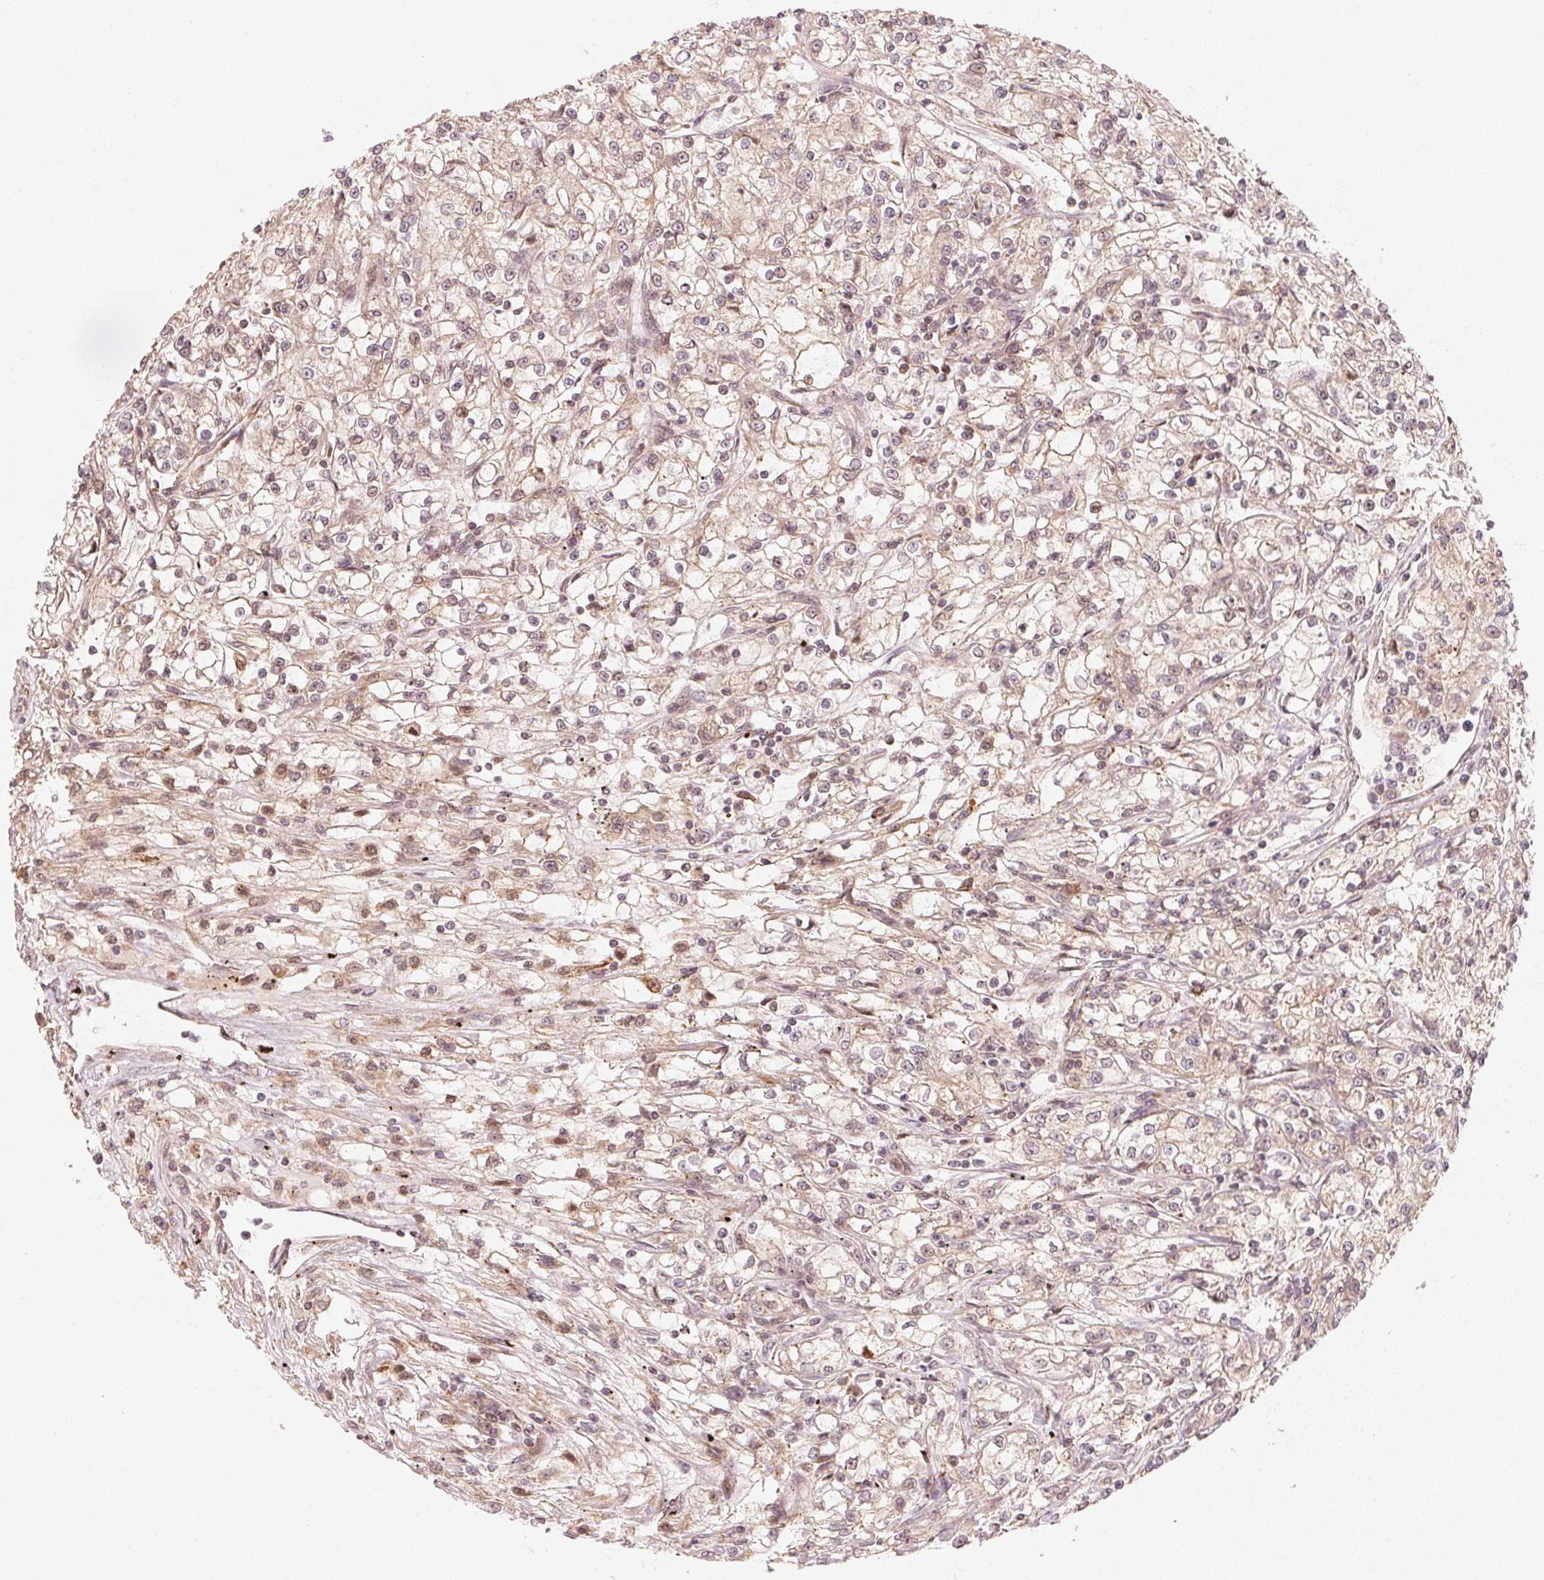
{"staining": {"intensity": "weak", "quantity": "<25%", "location": "cytoplasmic/membranous"}, "tissue": "renal cancer", "cell_type": "Tumor cells", "image_type": "cancer", "snomed": [{"axis": "morphology", "description": "Adenocarcinoma, NOS"}, {"axis": "topography", "description": "Kidney"}], "caption": "Human renal cancer stained for a protein using immunohistochemistry (IHC) demonstrates no expression in tumor cells.", "gene": "PRKN", "patient": {"sex": "female", "age": 59}}